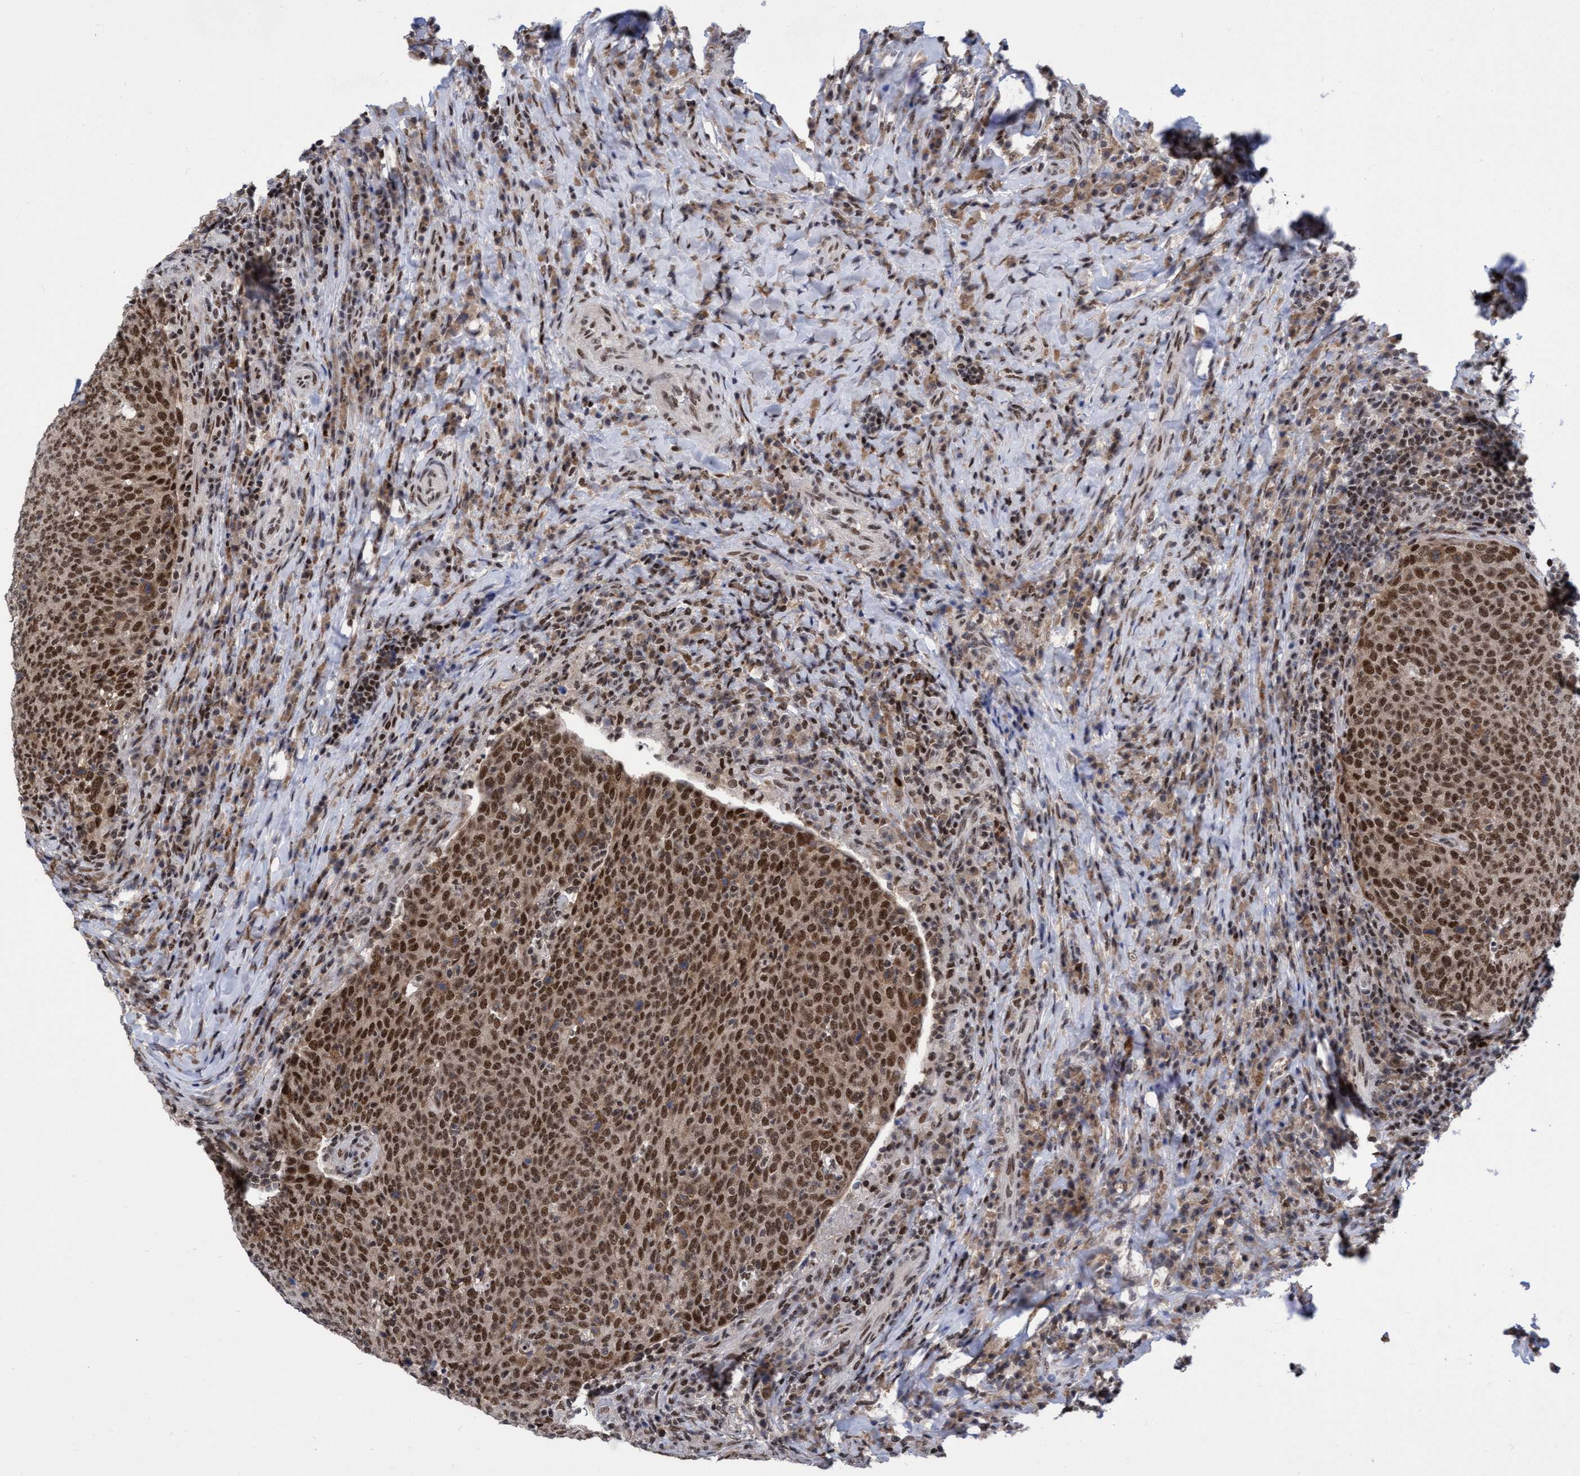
{"staining": {"intensity": "strong", "quantity": ">75%", "location": "nuclear"}, "tissue": "head and neck cancer", "cell_type": "Tumor cells", "image_type": "cancer", "snomed": [{"axis": "morphology", "description": "Squamous cell carcinoma, NOS"}, {"axis": "morphology", "description": "Squamous cell carcinoma, metastatic, NOS"}, {"axis": "topography", "description": "Lymph node"}, {"axis": "topography", "description": "Head-Neck"}], "caption": "This micrograph displays IHC staining of head and neck cancer (metastatic squamous cell carcinoma), with high strong nuclear expression in approximately >75% of tumor cells.", "gene": "C9orf78", "patient": {"sex": "male", "age": 62}}